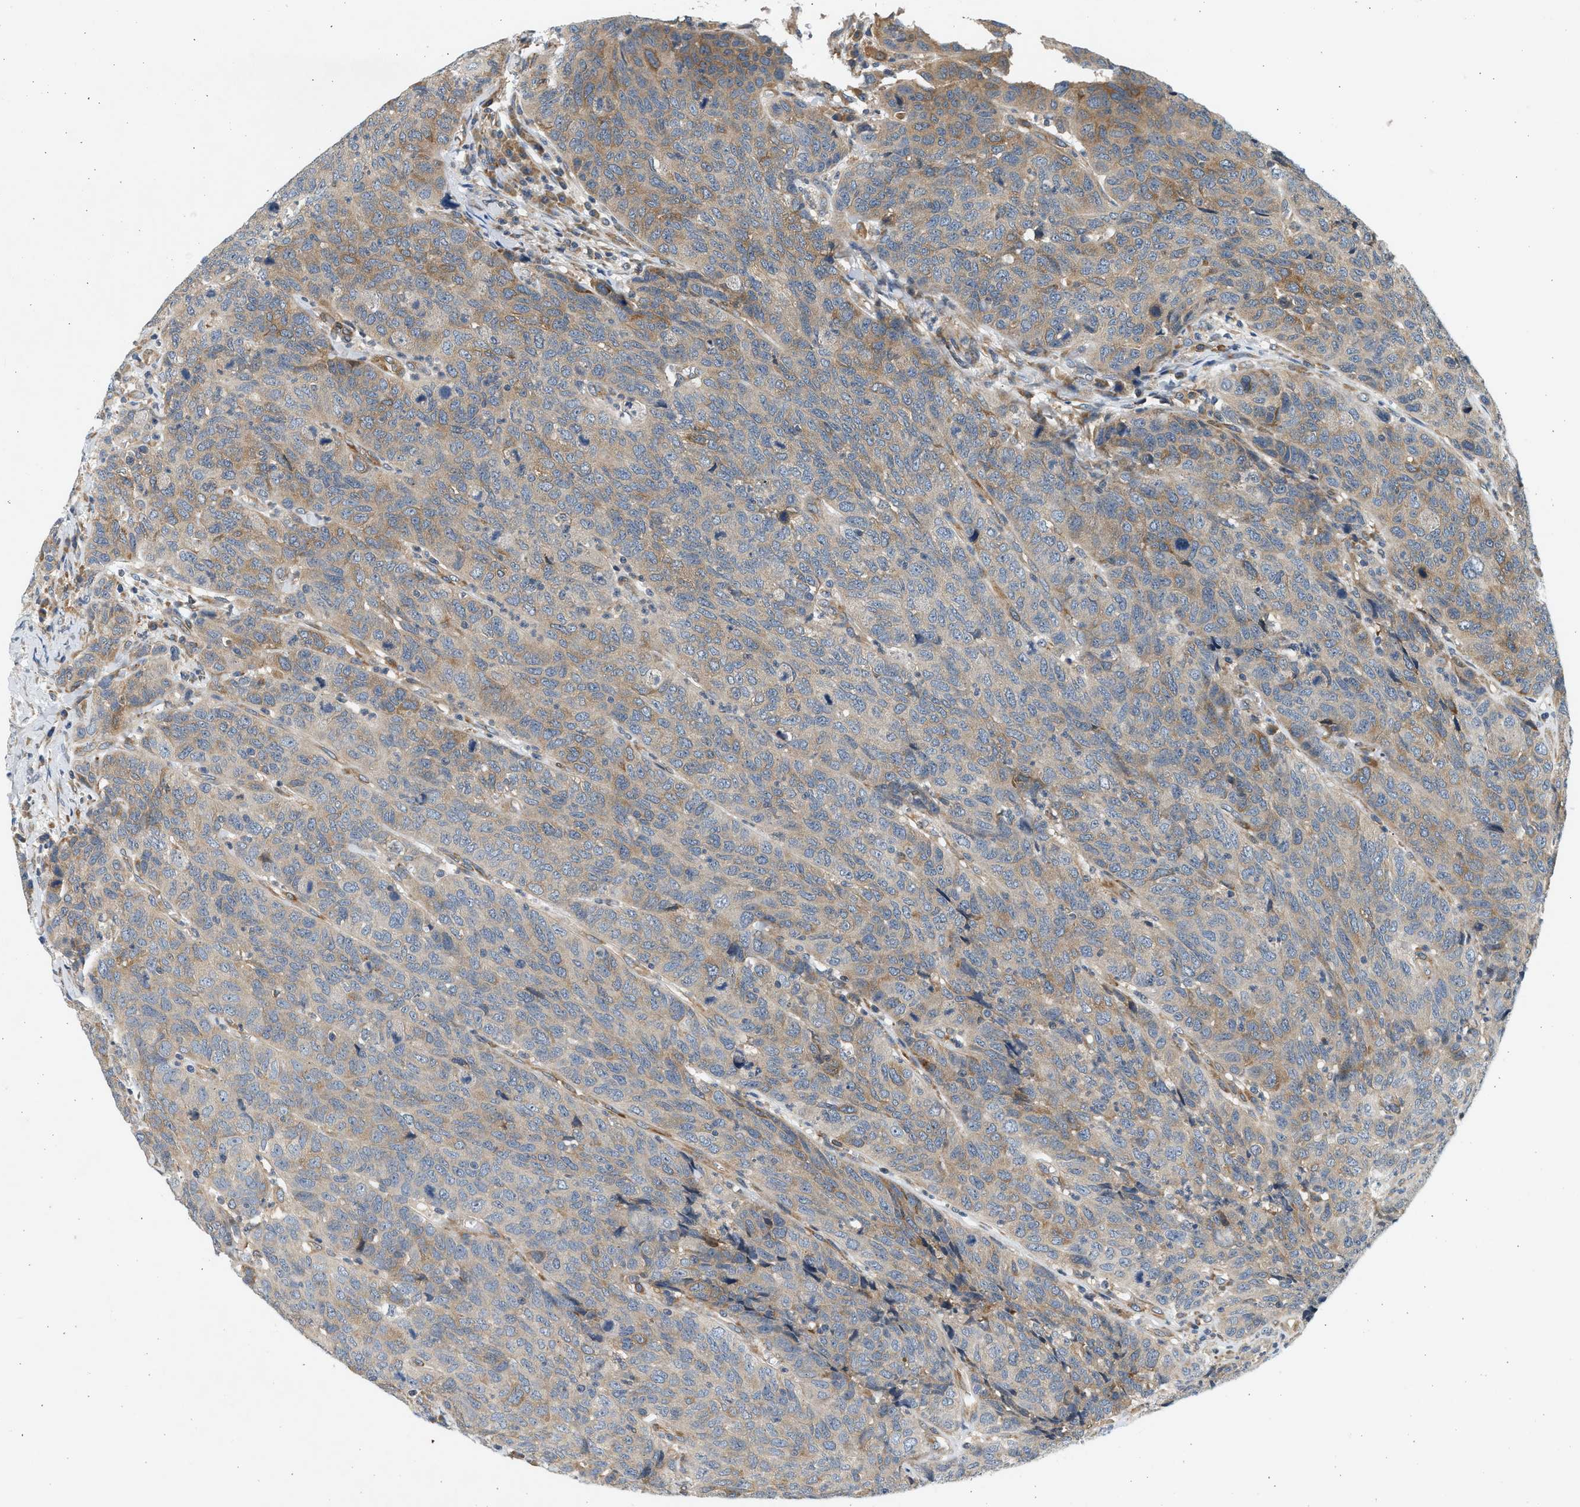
{"staining": {"intensity": "weak", "quantity": "25%-75%", "location": "cytoplasmic/membranous"}, "tissue": "head and neck cancer", "cell_type": "Tumor cells", "image_type": "cancer", "snomed": [{"axis": "morphology", "description": "Squamous cell carcinoma, NOS"}, {"axis": "topography", "description": "Head-Neck"}], "caption": "IHC photomicrograph of neoplastic tissue: head and neck cancer stained using IHC displays low levels of weak protein expression localized specifically in the cytoplasmic/membranous of tumor cells, appearing as a cytoplasmic/membranous brown color.", "gene": "KDELR2", "patient": {"sex": "male", "age": 66}}